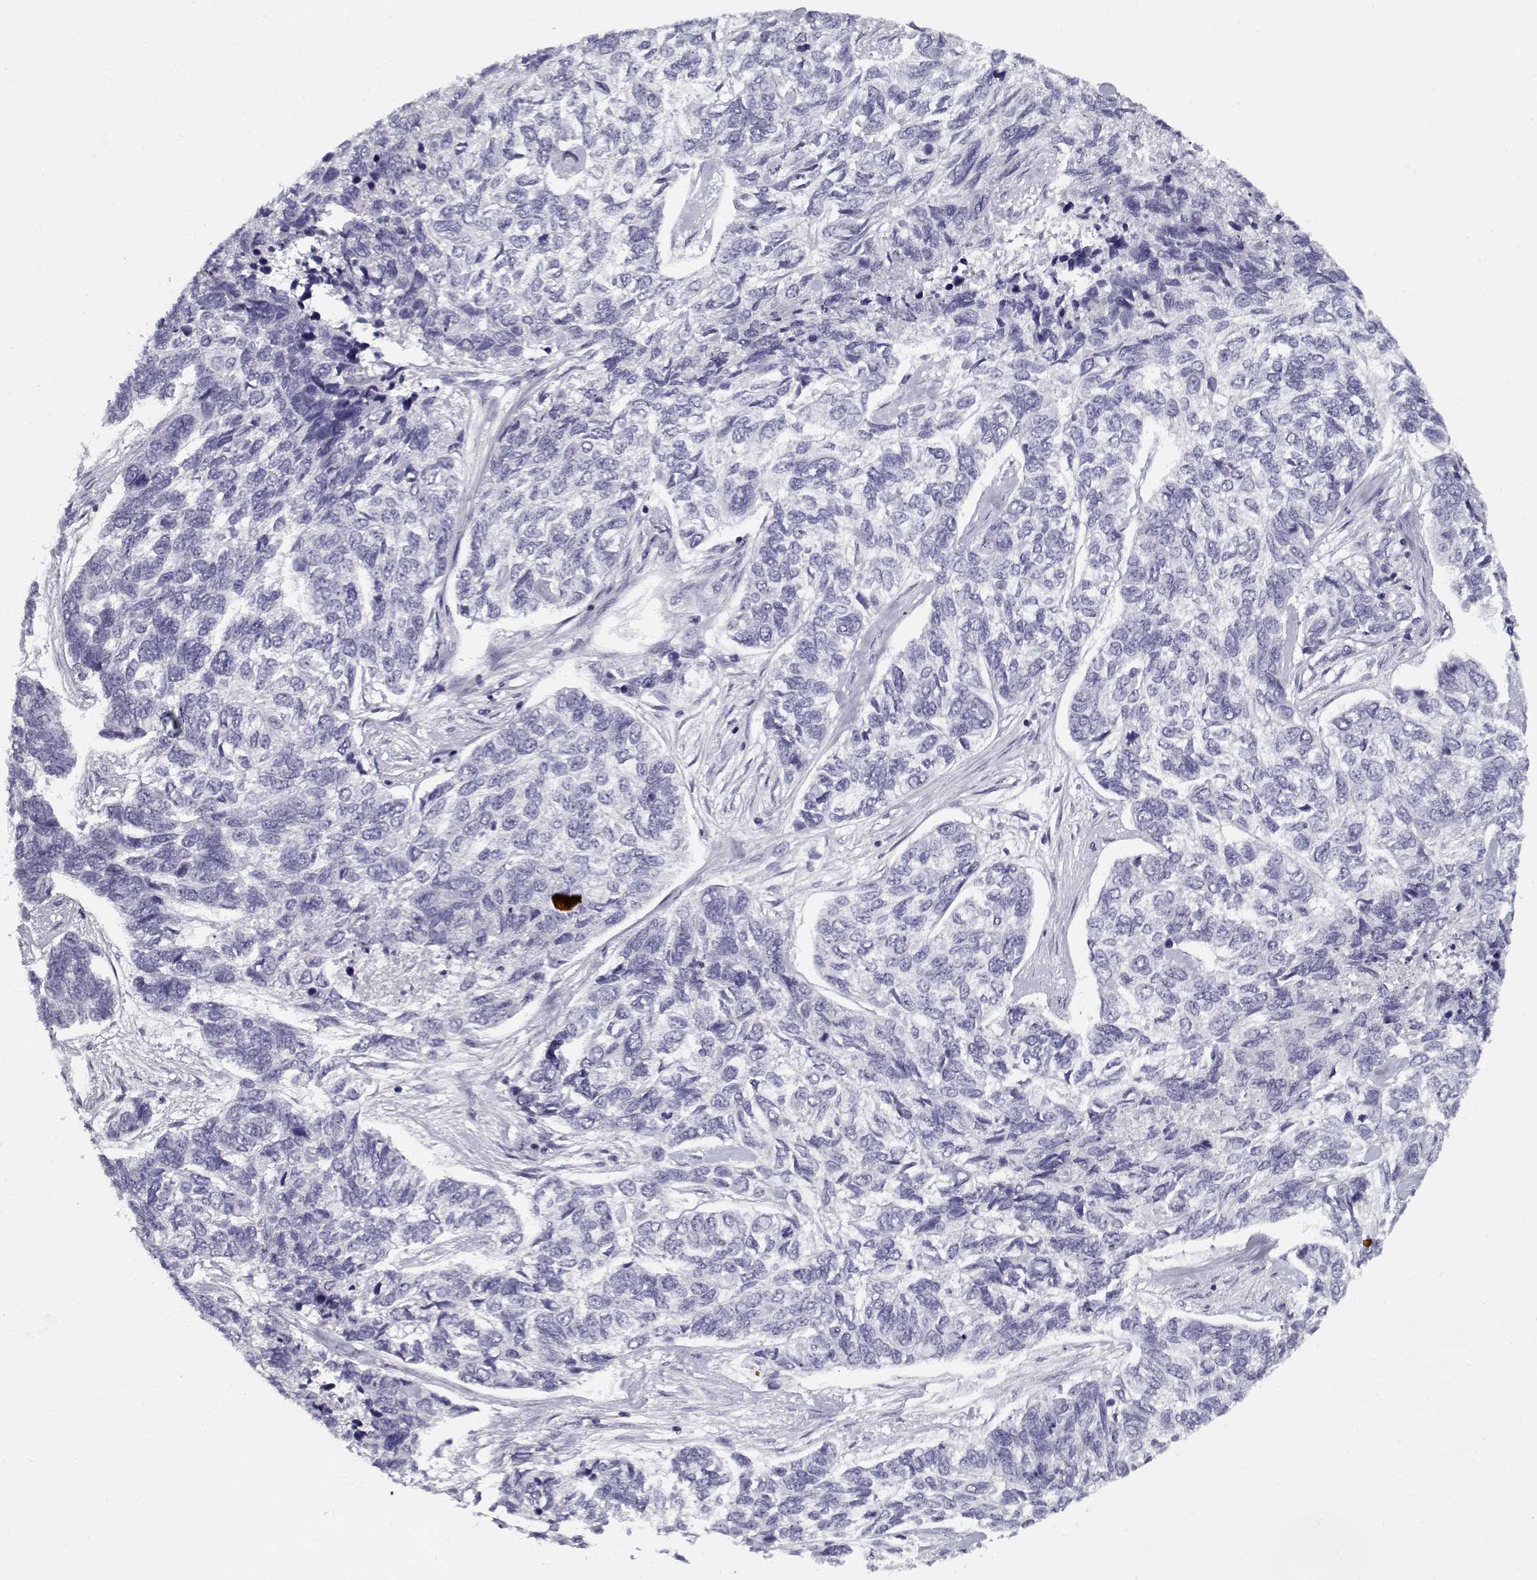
{"staining": {"intensity": "negative", "quantity": "none", "location": "none"}, "tissue": "skin cancer", "cell_type": "Tumor cells", "image_type": "cancer", "snomed": [{"axis": "morphology", "description": "Basal cell carcinoma"}, {"axis": "topography", "description": "Skin"}], "caption": "A high-resolution photomicrograph shows immunohistochemistry (IHC) staining of skin basal cell carcinoma, which demonstrates no significant positivity in tumor cells.", "gene": "SPACA9", "patient": {"sex": "female", "age": 65}}